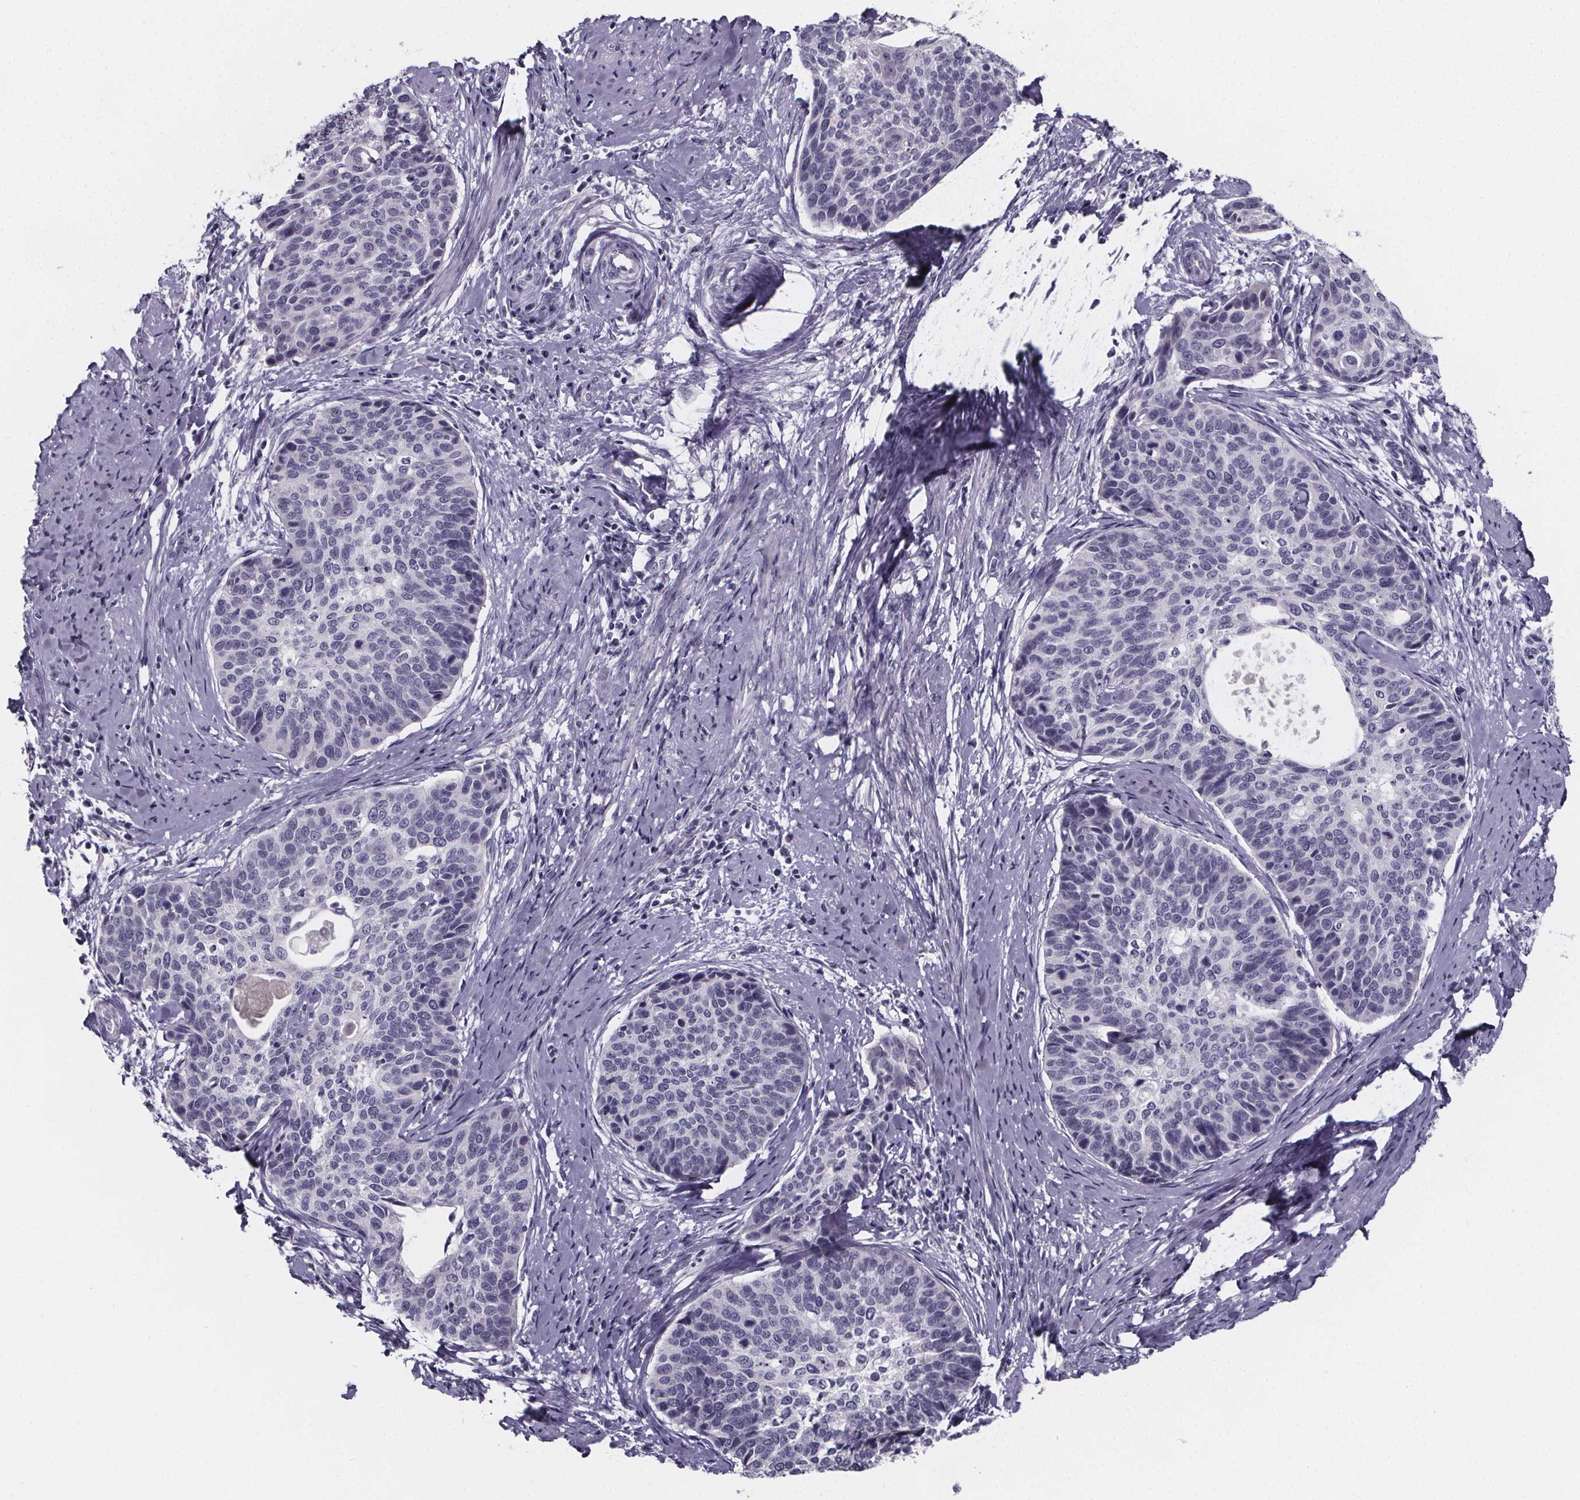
{"staining": {"intensity": "negative", "quantity": "none", "location": "none"}, "tissue": "cervical cancer", "cell_type": "Tumor cells", "image_type": "cancer", "snomed": [{"axis": "morphology", "description": "Squamous cell carcinoma, NOS"}, {"axis": "topography", "description": "Cervix"}], "caption": "Image shows no protein expression in tumor cells of squamous cell carcinoma (cervical) tissue.", "gene": "PAH", "patient": {"sex": "female", "age": 69}}